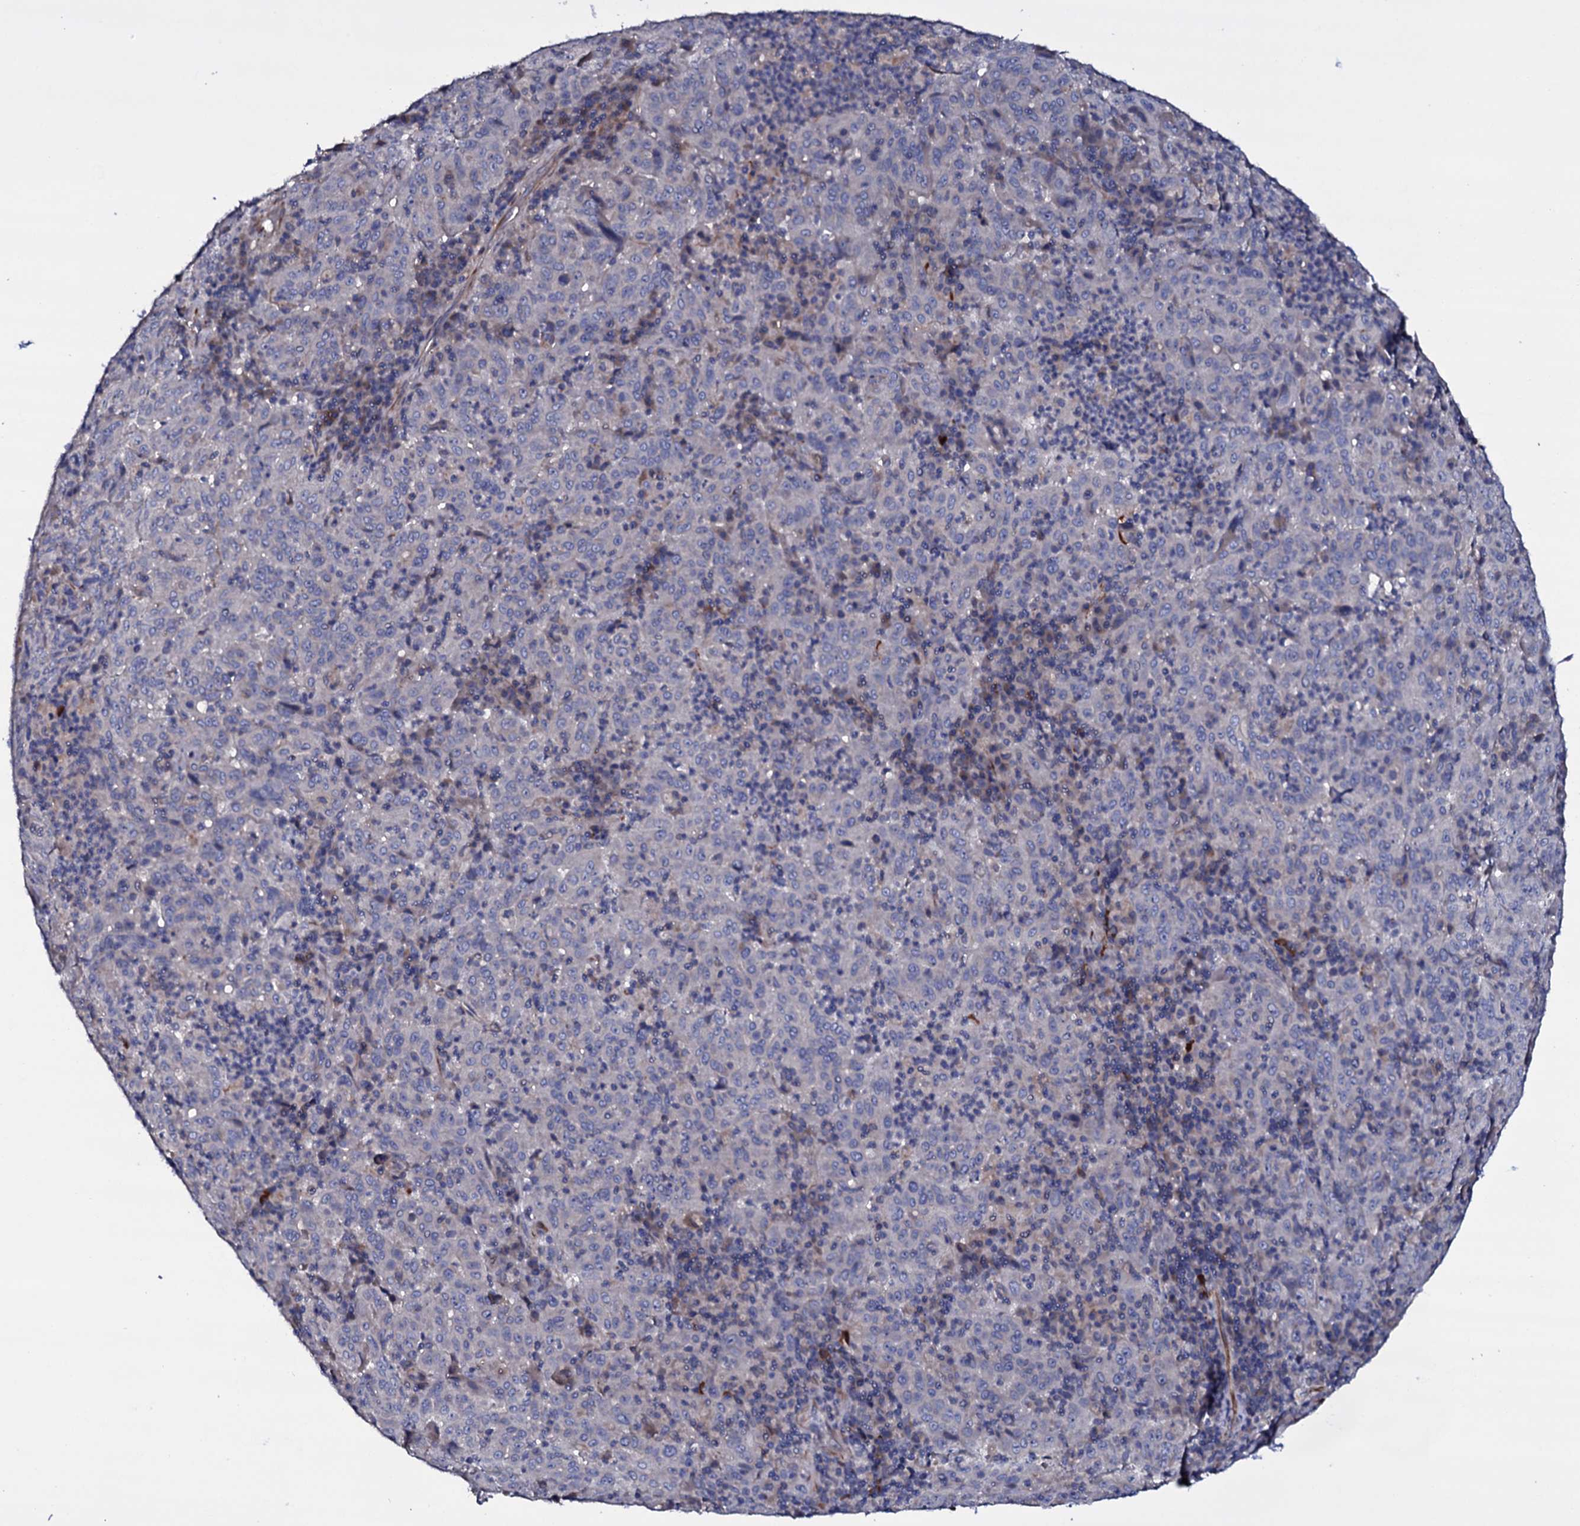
{"staining": {"intensity": "negative", "quantity": "none", "location": "none"}, "tissue": "pancreatic cancer", "cell_type": "Tumor cells", "image_type": "cancer", "snomed": [{"axis": "morphology", "description": "Adenocarcinoma, NOS"}, {"axis": "topography", "description": "Pancreas"}], "caption": "Immunohistochemistry image of human pancreatic adenocarcinoma stained for a protein (brown), which exhibits no expression in tumor cells.", "gene": "BCL2L14", "patient": {"sex": "male", "age": 63}}